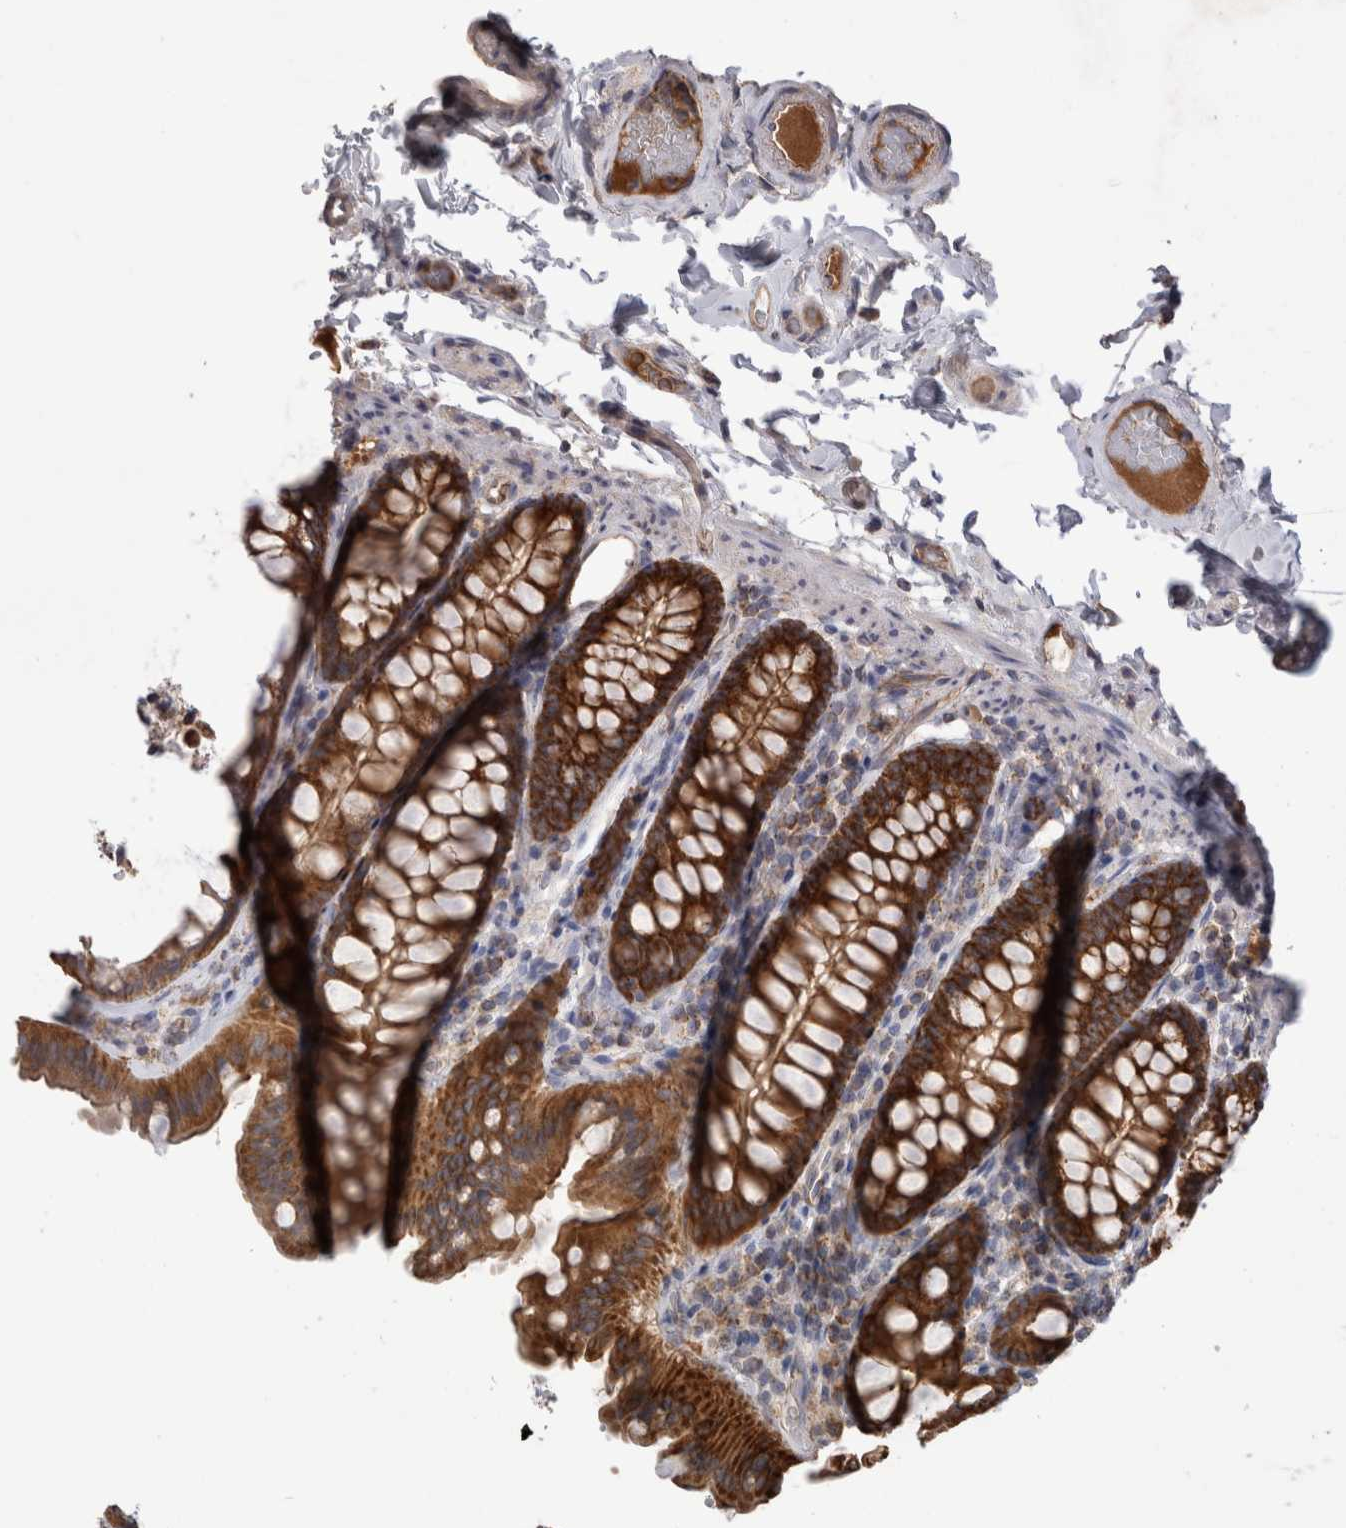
{"staining": {"intensity": "weak", "quantity": ">75%", "location": "cytoplasmic/membranous"}, "tissue": "colon", "cell_type": "Endothelial cells", "image_type": "normal", "snomed": [{"axis": "morphology", "description": "Normal tissue, NOS"}, {"axis": "topography", "description": "Colon"}, {"axis": "topography", "description": "Peripheral nerve tissue"}], "caption": "Immunohistochemical staining of normal human colon exhibits weak cytoplasmic/membranous protein staining in approximately >75% of endothelial cells.", "gene": "DARS2", "patient": {"sex": "female", "age": 61}}